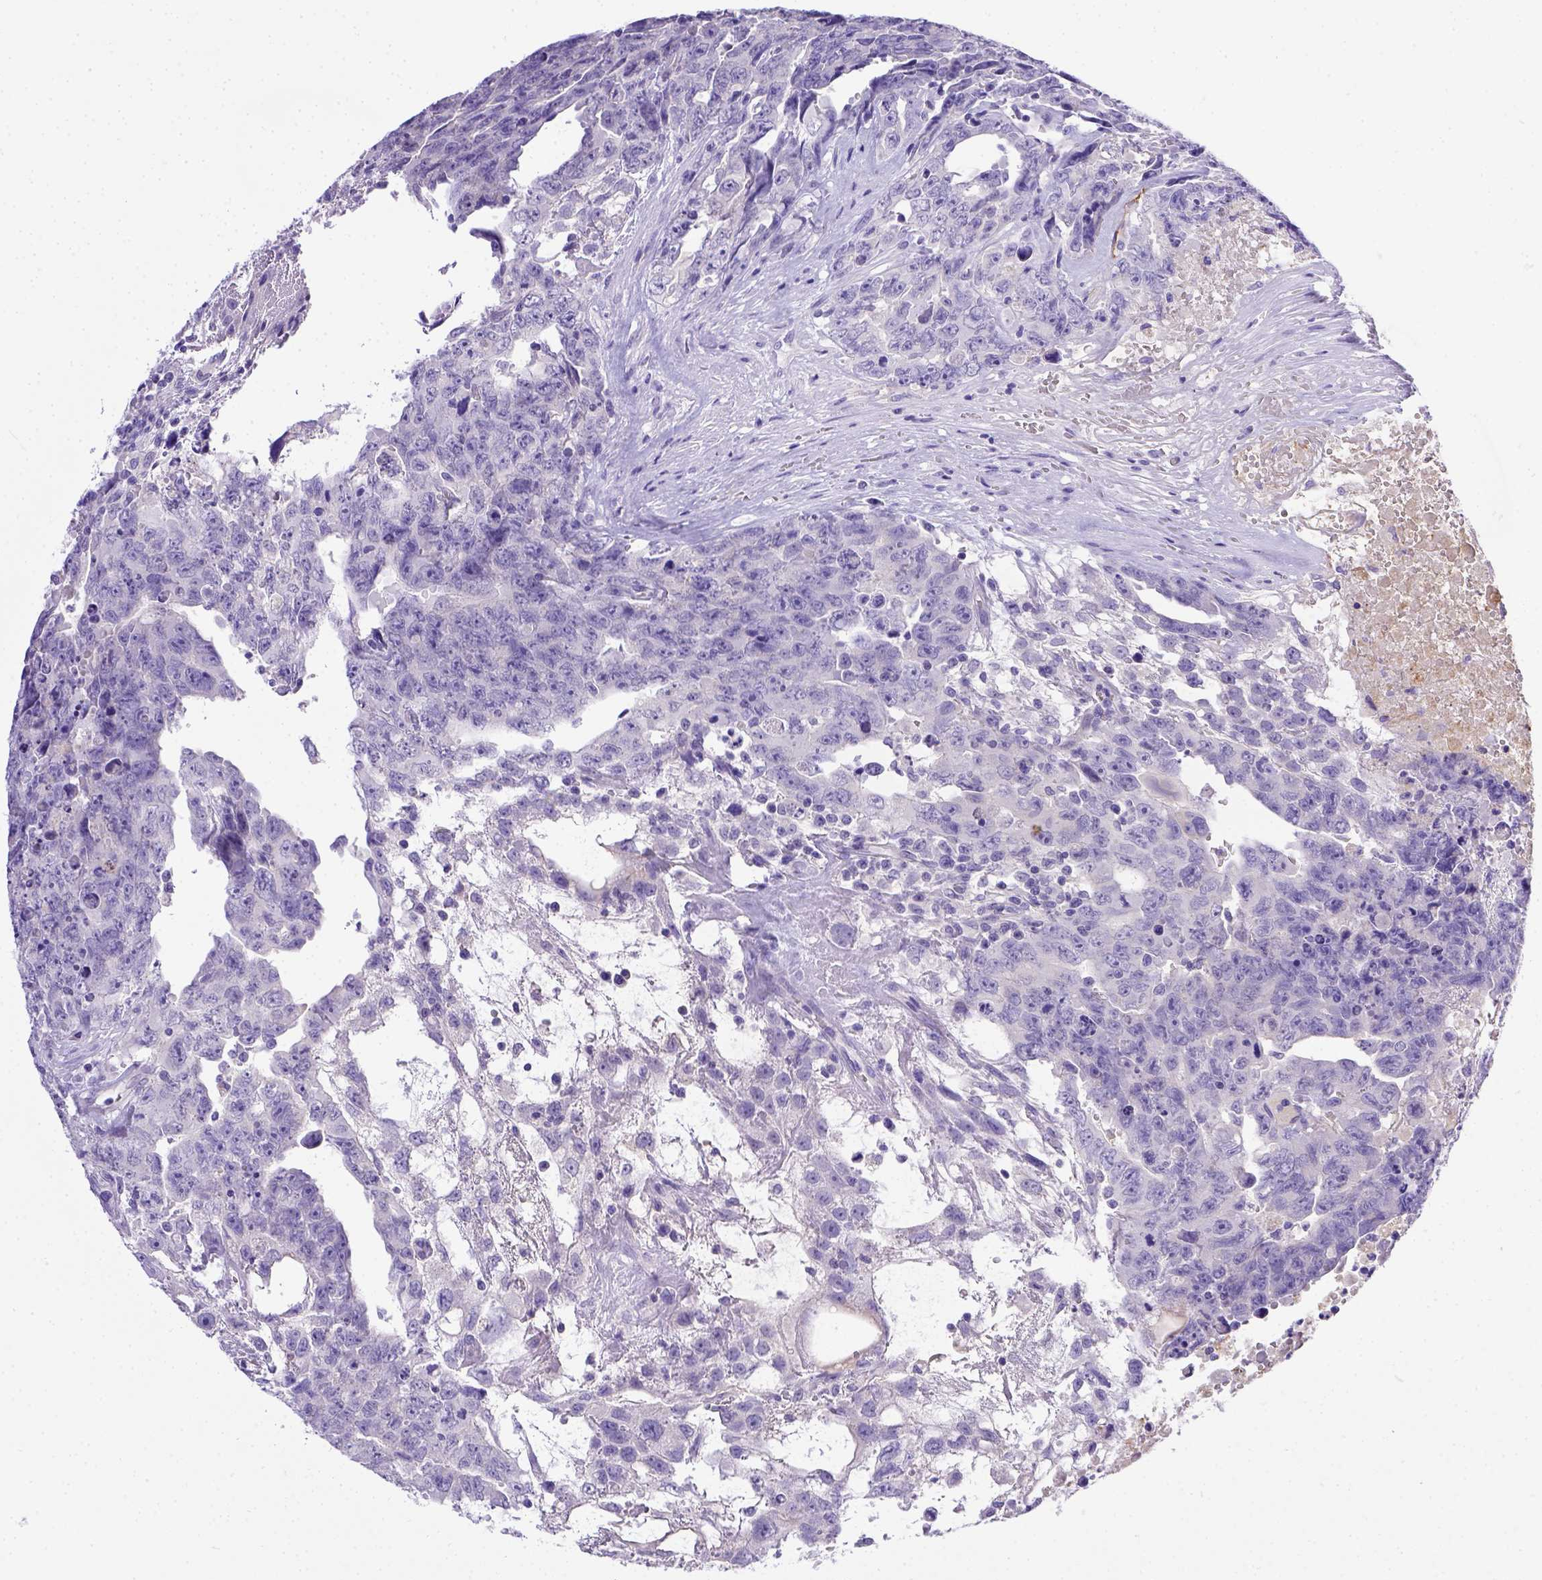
{"staining": {"intensity": "negative", "quantity": "none", "location": "none"}, "tissue": "testis cancer", "cell_type": "Tumor cells", "image_type": "cancer", "snomed": [{"axis": "morphology", "description": "Carcinoma, Embryonal, NOS"}, {"axis": "topography", "description": "Testis"}], "caption": "High power microscopy micrograph of an IHC image of testis cancer (embryonal carcinoma), revealing no significant positivity in tumor cells.", "gene": "BTN1A1", "patient": {"sex": "male", "age": 24}}